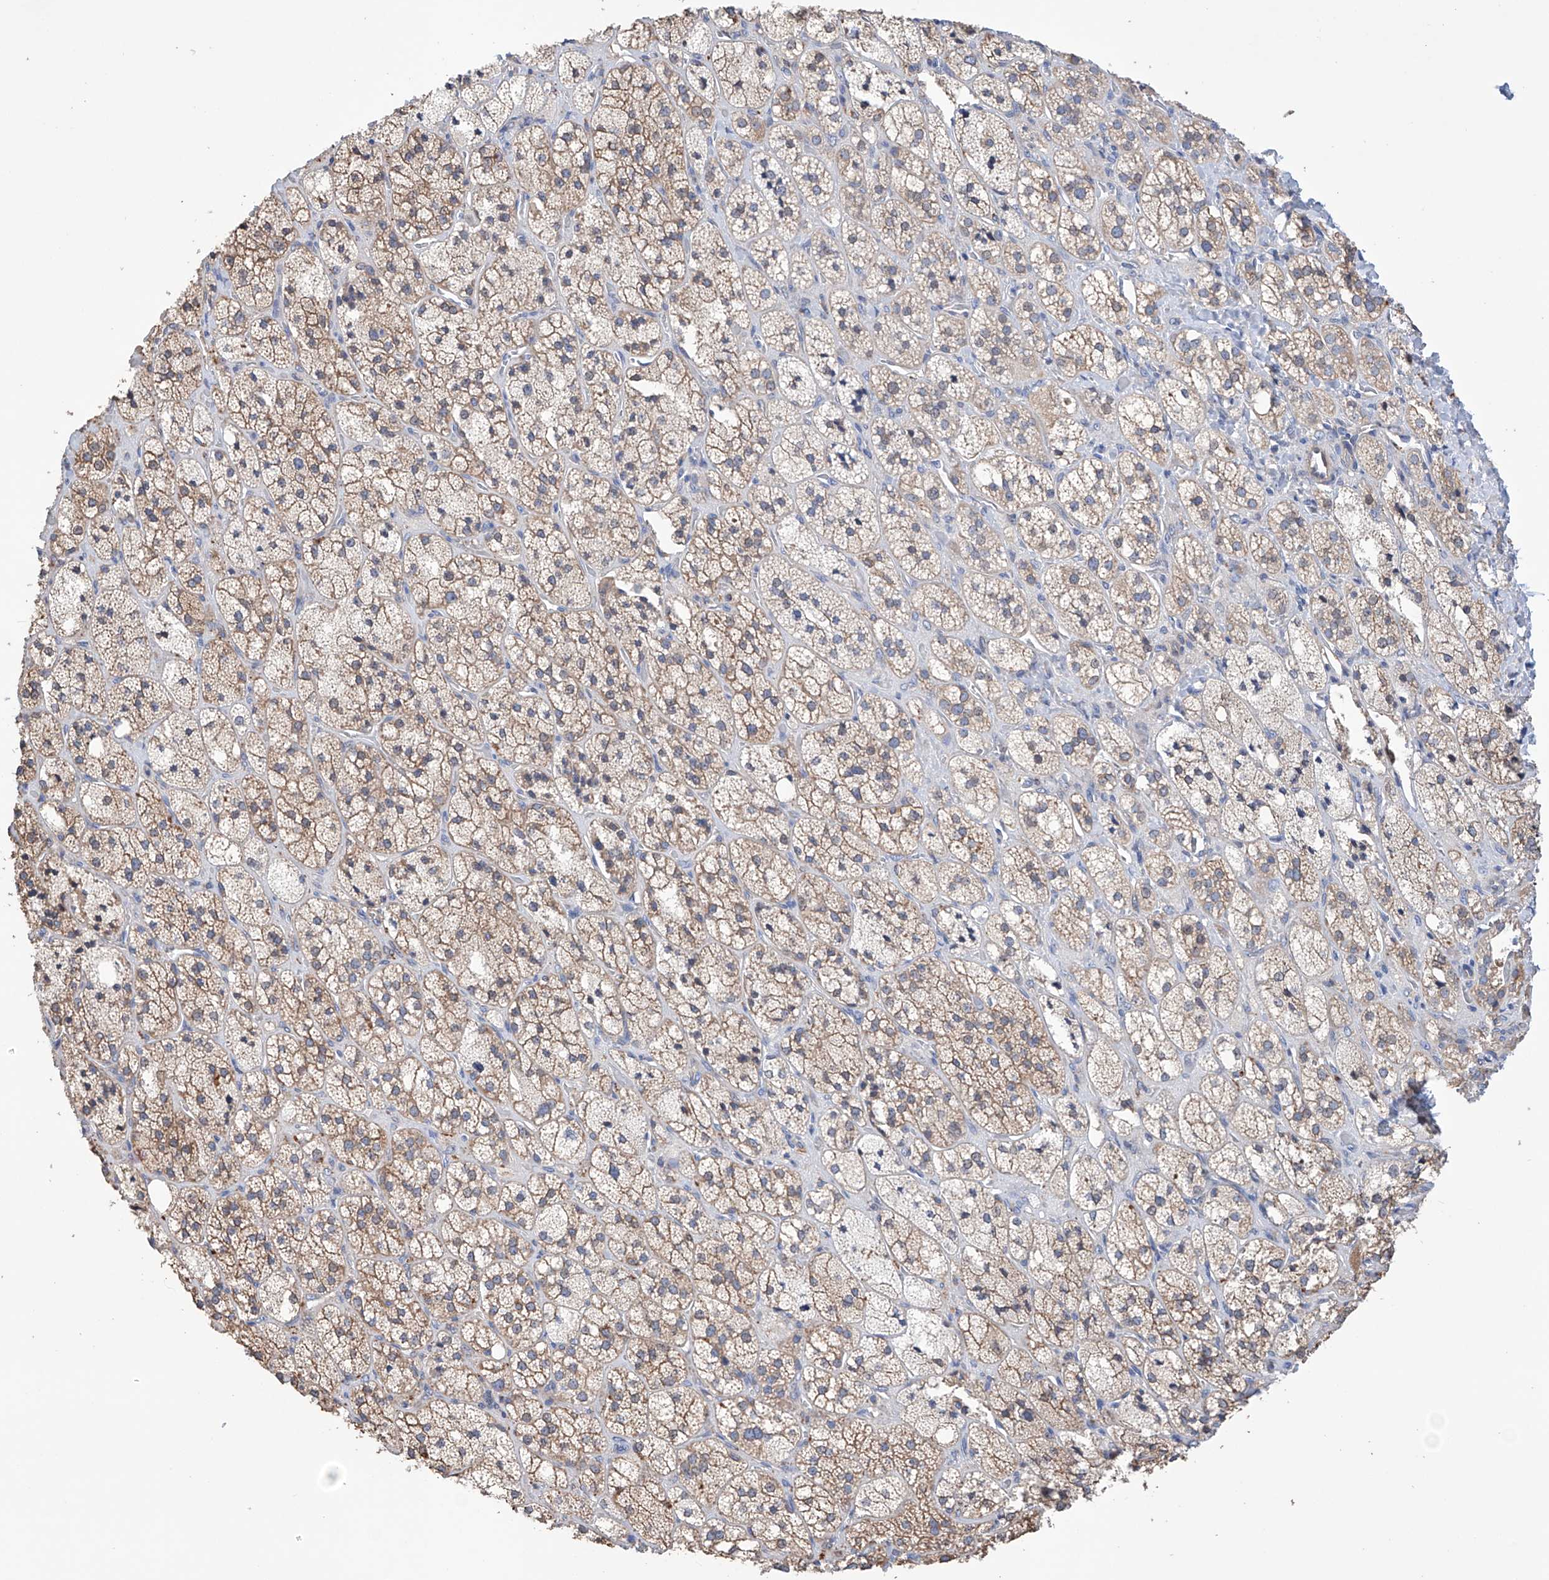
{"staining": {"intensity": "moderate", "quantity": "25%-75%", "location": "cytoplasmic/membranous"}, "tissue": "adrenal gland", "cell_type": "Glandular cells", "image_type": "normal", "snomed": [{"axis": "morphology", "description": "Normal tissue, NOS"}, {"axis": "topography", "description": "Adrenal gland"}], "caption": "Glandular cells show medium levels of moderate cytoplasmic/membranous positivity in approximately 25%-75% of cells in normal adrenal gland.", "gene": "AFG1L", "patient": {"sex": "male", "age": 61}}